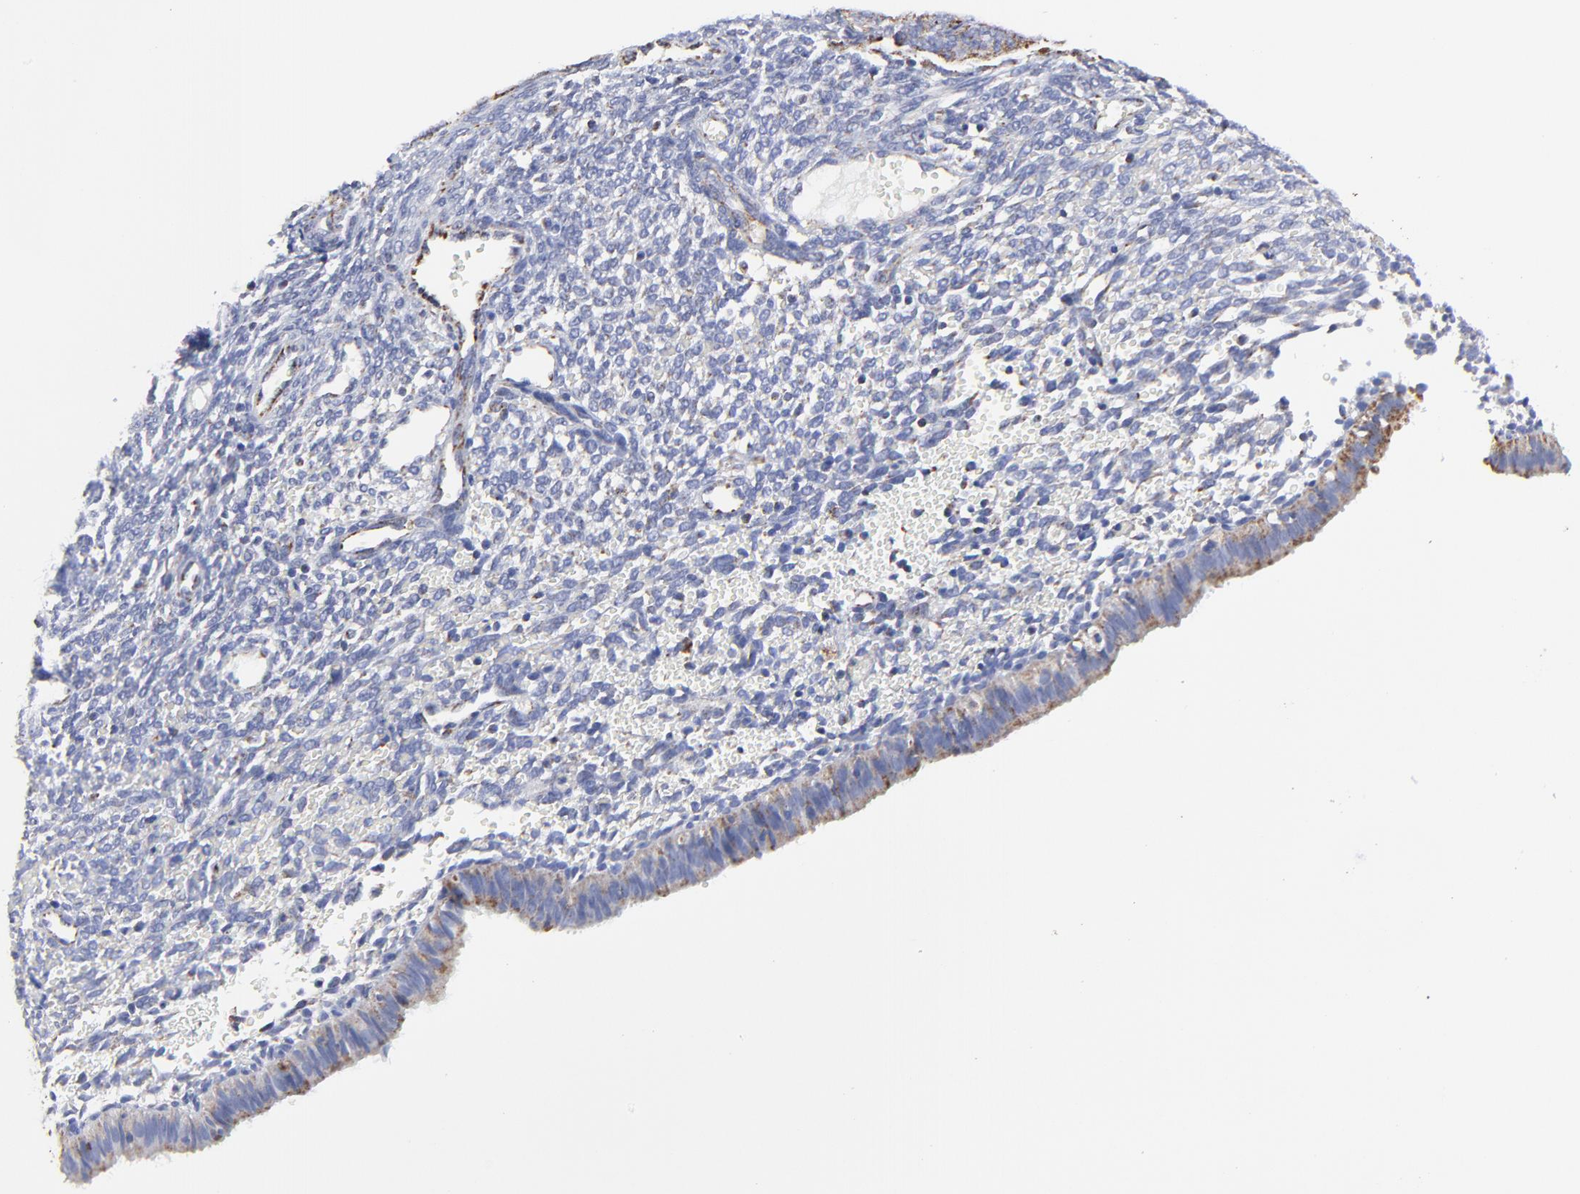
{"staining": {"intensity": "moderate", "quantity": "<25%", "location": "cytoplasmic/membranous"}, "tissue": "endometrium", "cell_type": "Cells in endometrial stroma", "image_type": "normal", "snomed": [{"axis": "morphology", "description": "Normal tissue, NOS"}, {"axis": "topography", "description": "Endometrium"}], "caption": "The micrograph exhibits a brown stain indicating the presence of a protein in the cytoplasmic/membranous of cells in endometrial stroma in endometrium. (DAB (3,3'-diaminobenzidine) IHC, brown staining for protein, blue staining for nuclei).", "gene": "PINK1", "patient": {"sex": "female", "age": 61}}